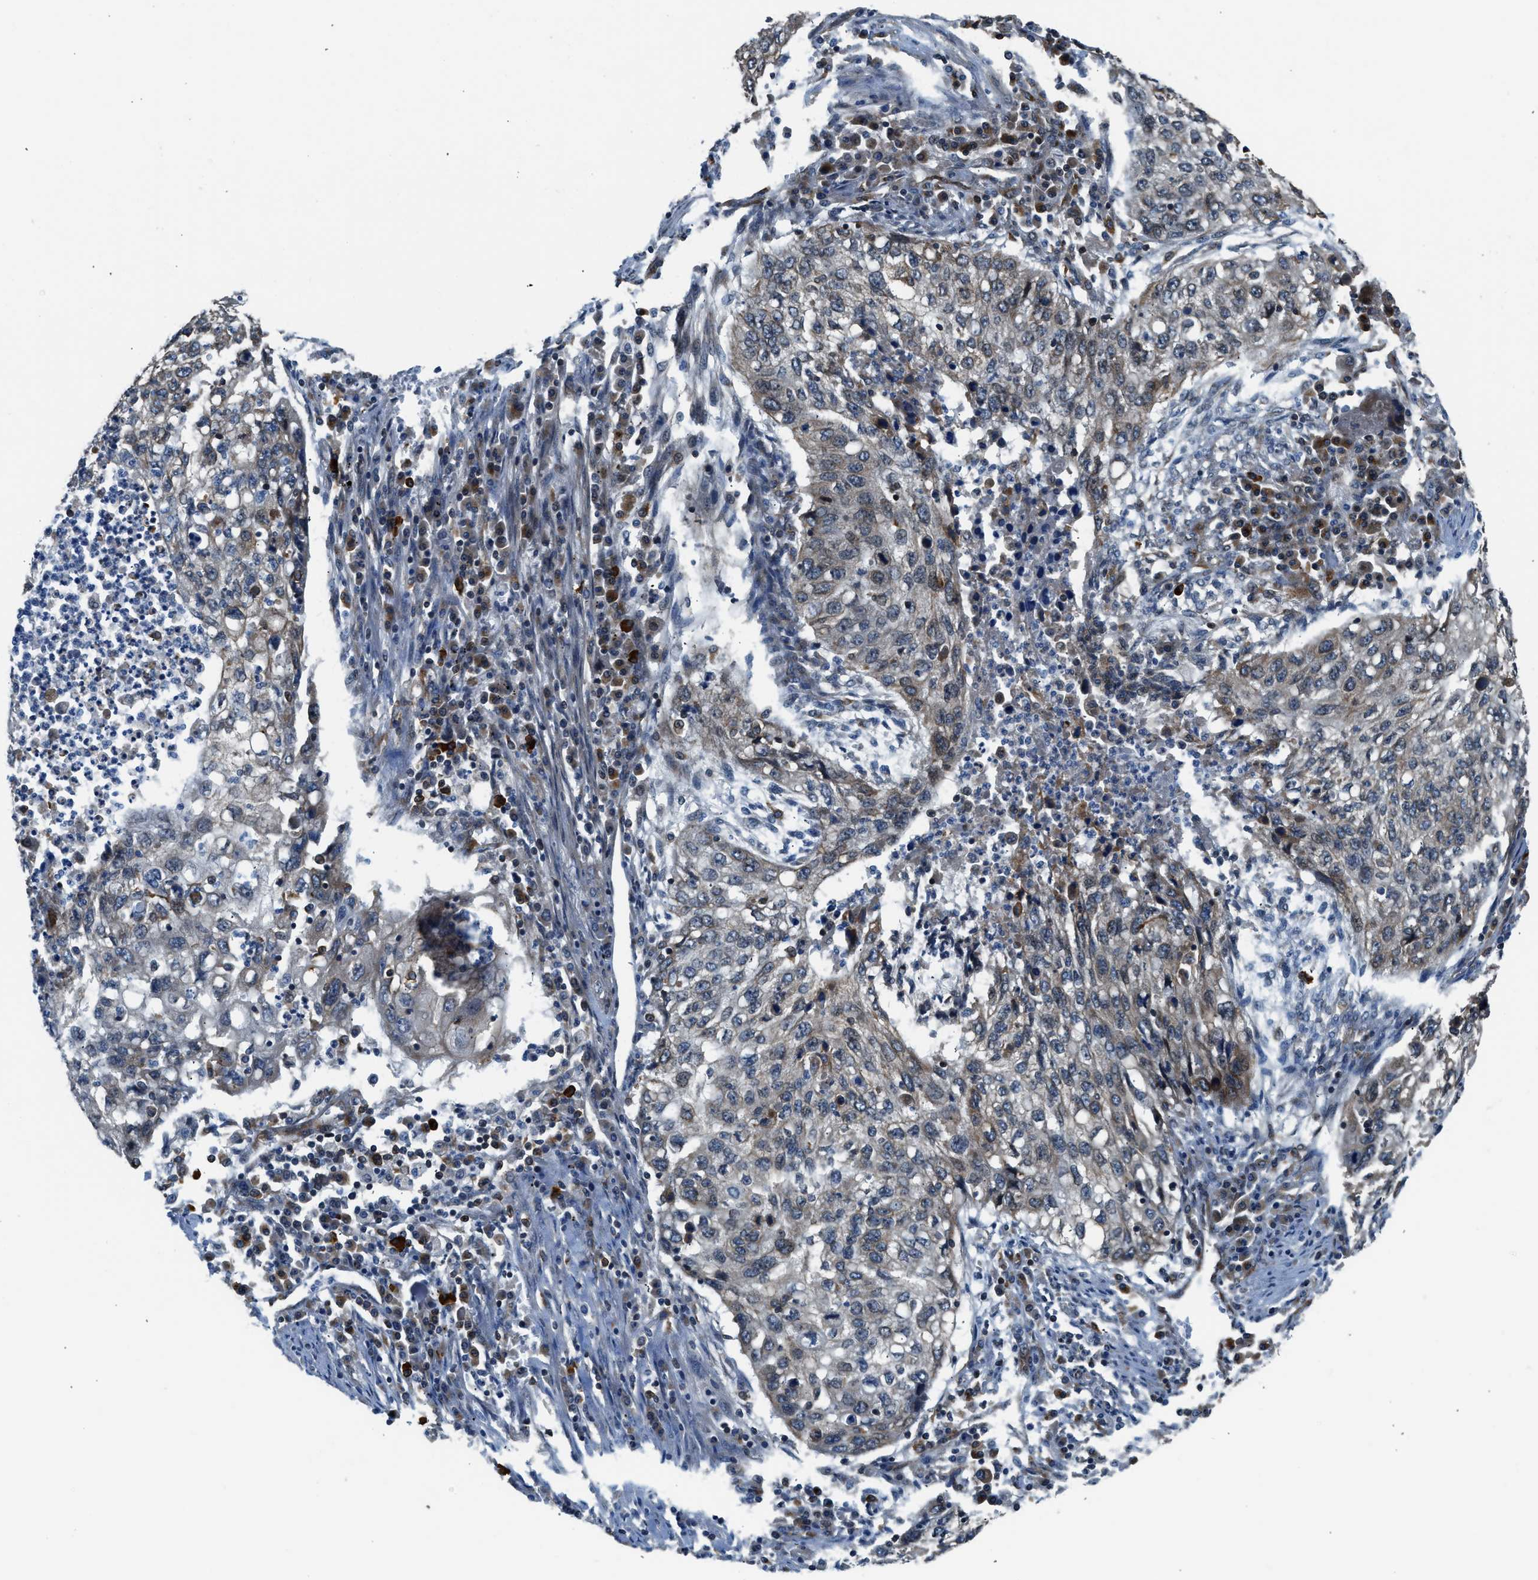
{"staining": {"intensity": "weak", "quantity": "<25%", "location": "cytoplasmic/membranous"}, "tissue": "lung cancer", "cell_type": "Tumor cells", "image_type": "cancer", "snomed": [{"axis": "morphology", "description": "Squamous cell carcinoma, NOS"}, {"axis": "topography", "description": "Lung"}], "caption": "DAB (3,3'-diaminobenzidine) immunohistochemical staining of lung squamous cell carcinoma demonstrates no significant expression in tumor cells.", "gene": "RETREG3", "patient": {"sex": "female", "age": 63}}